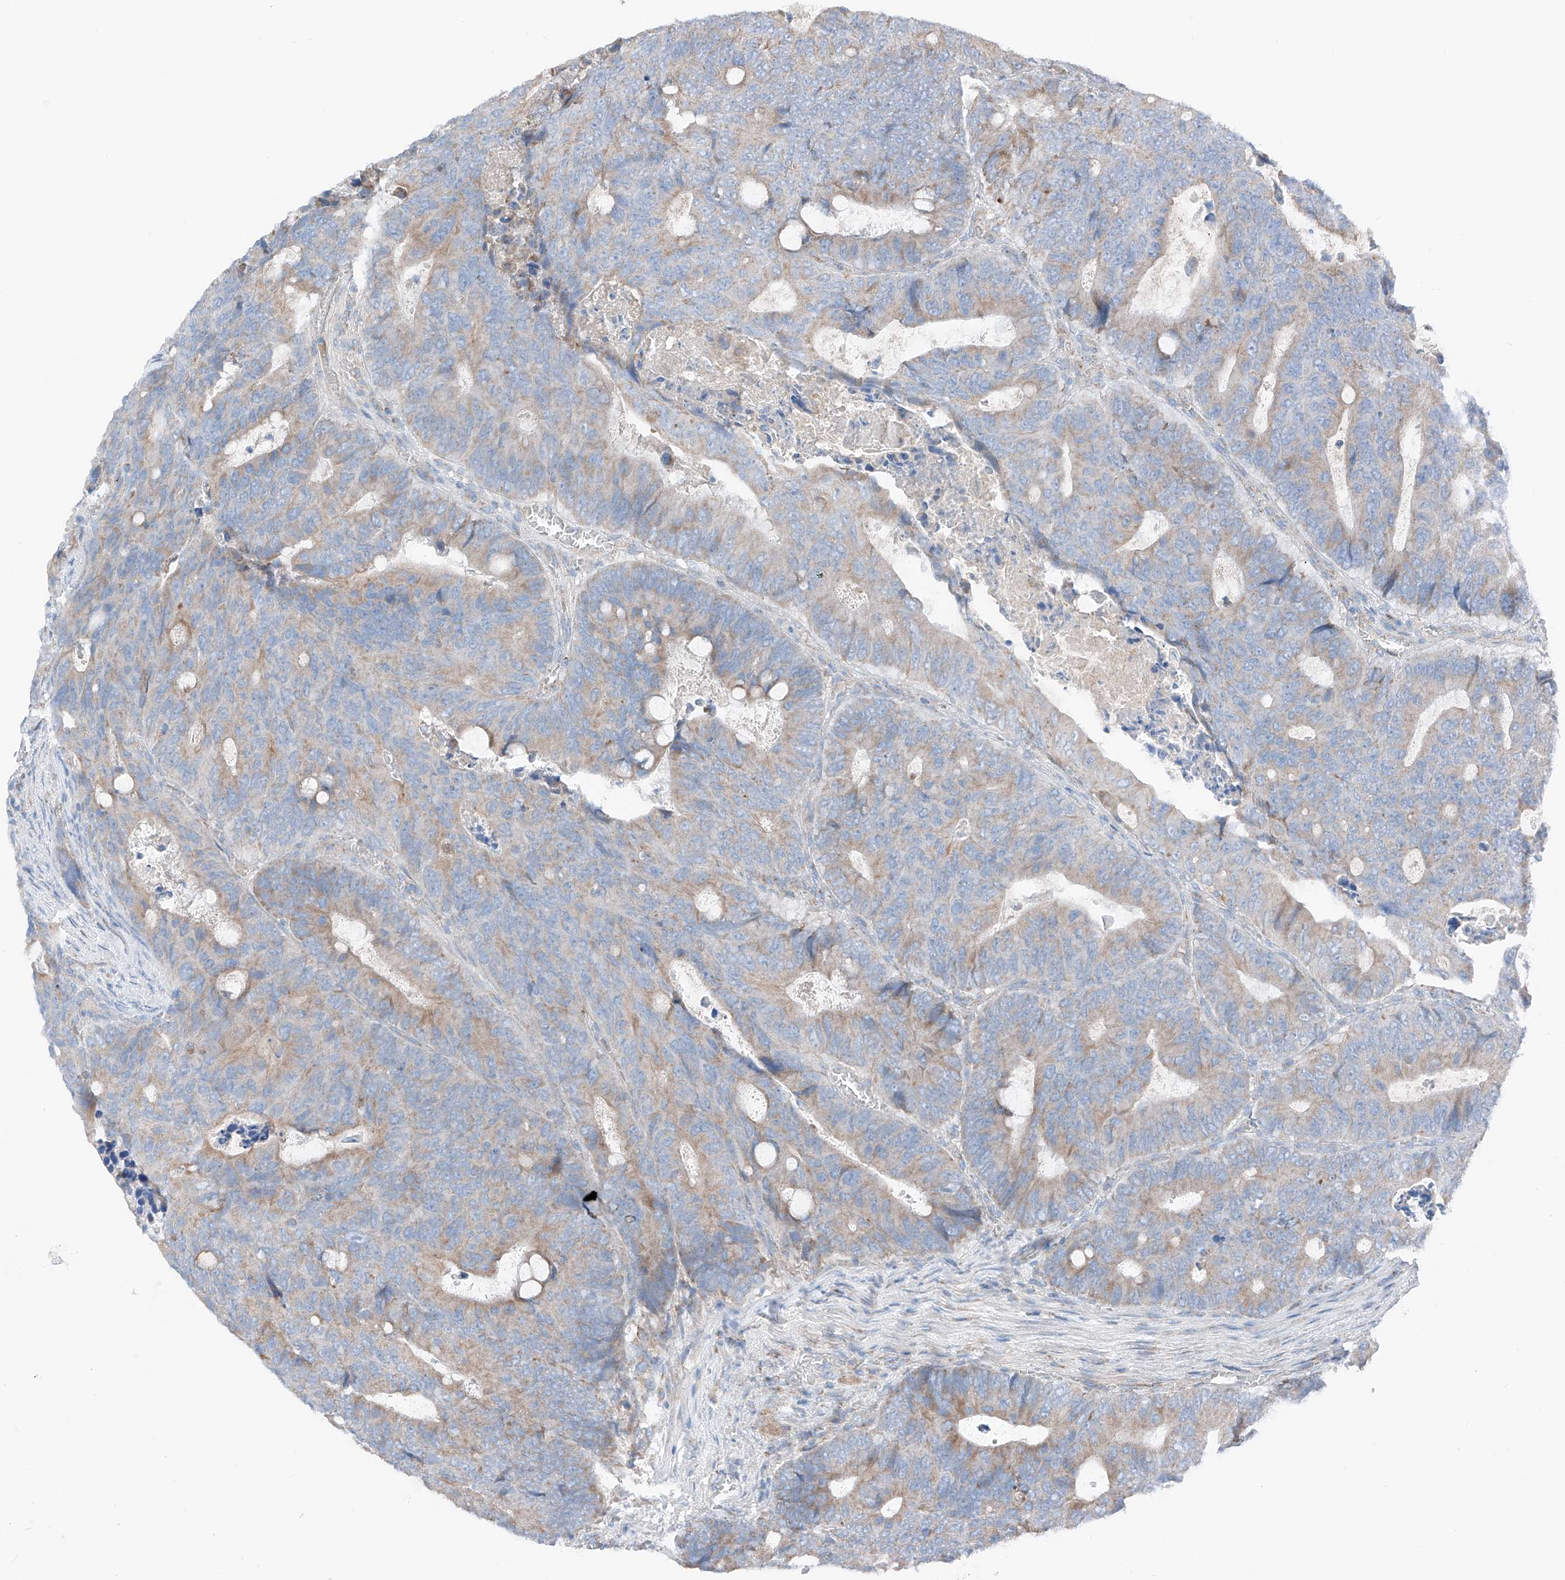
{"staining": {"intensity": "weak", "quantity": "25%-75%", "location": "cytoplasmic/membranous"}, "tissue": "colorectal cancer", "cell_type": "Tumor cells", "image_type": "cancer", "snomed": [{"axis": "morphology", "description": "Adenocarcinoma, NOS"}, {"axis": "topography", "description": "Colon"}], "caption": "Immunohistochemistry (DAB (3,3'-diaminobenzidine)) staining of colorectal adenocarcinoma exhibits weak cytoplasmic/membranous protein staining in about 25%-75% of tumor cells.", "gene": "MRAP", "patient": {"sex": "male", "age": 87}}